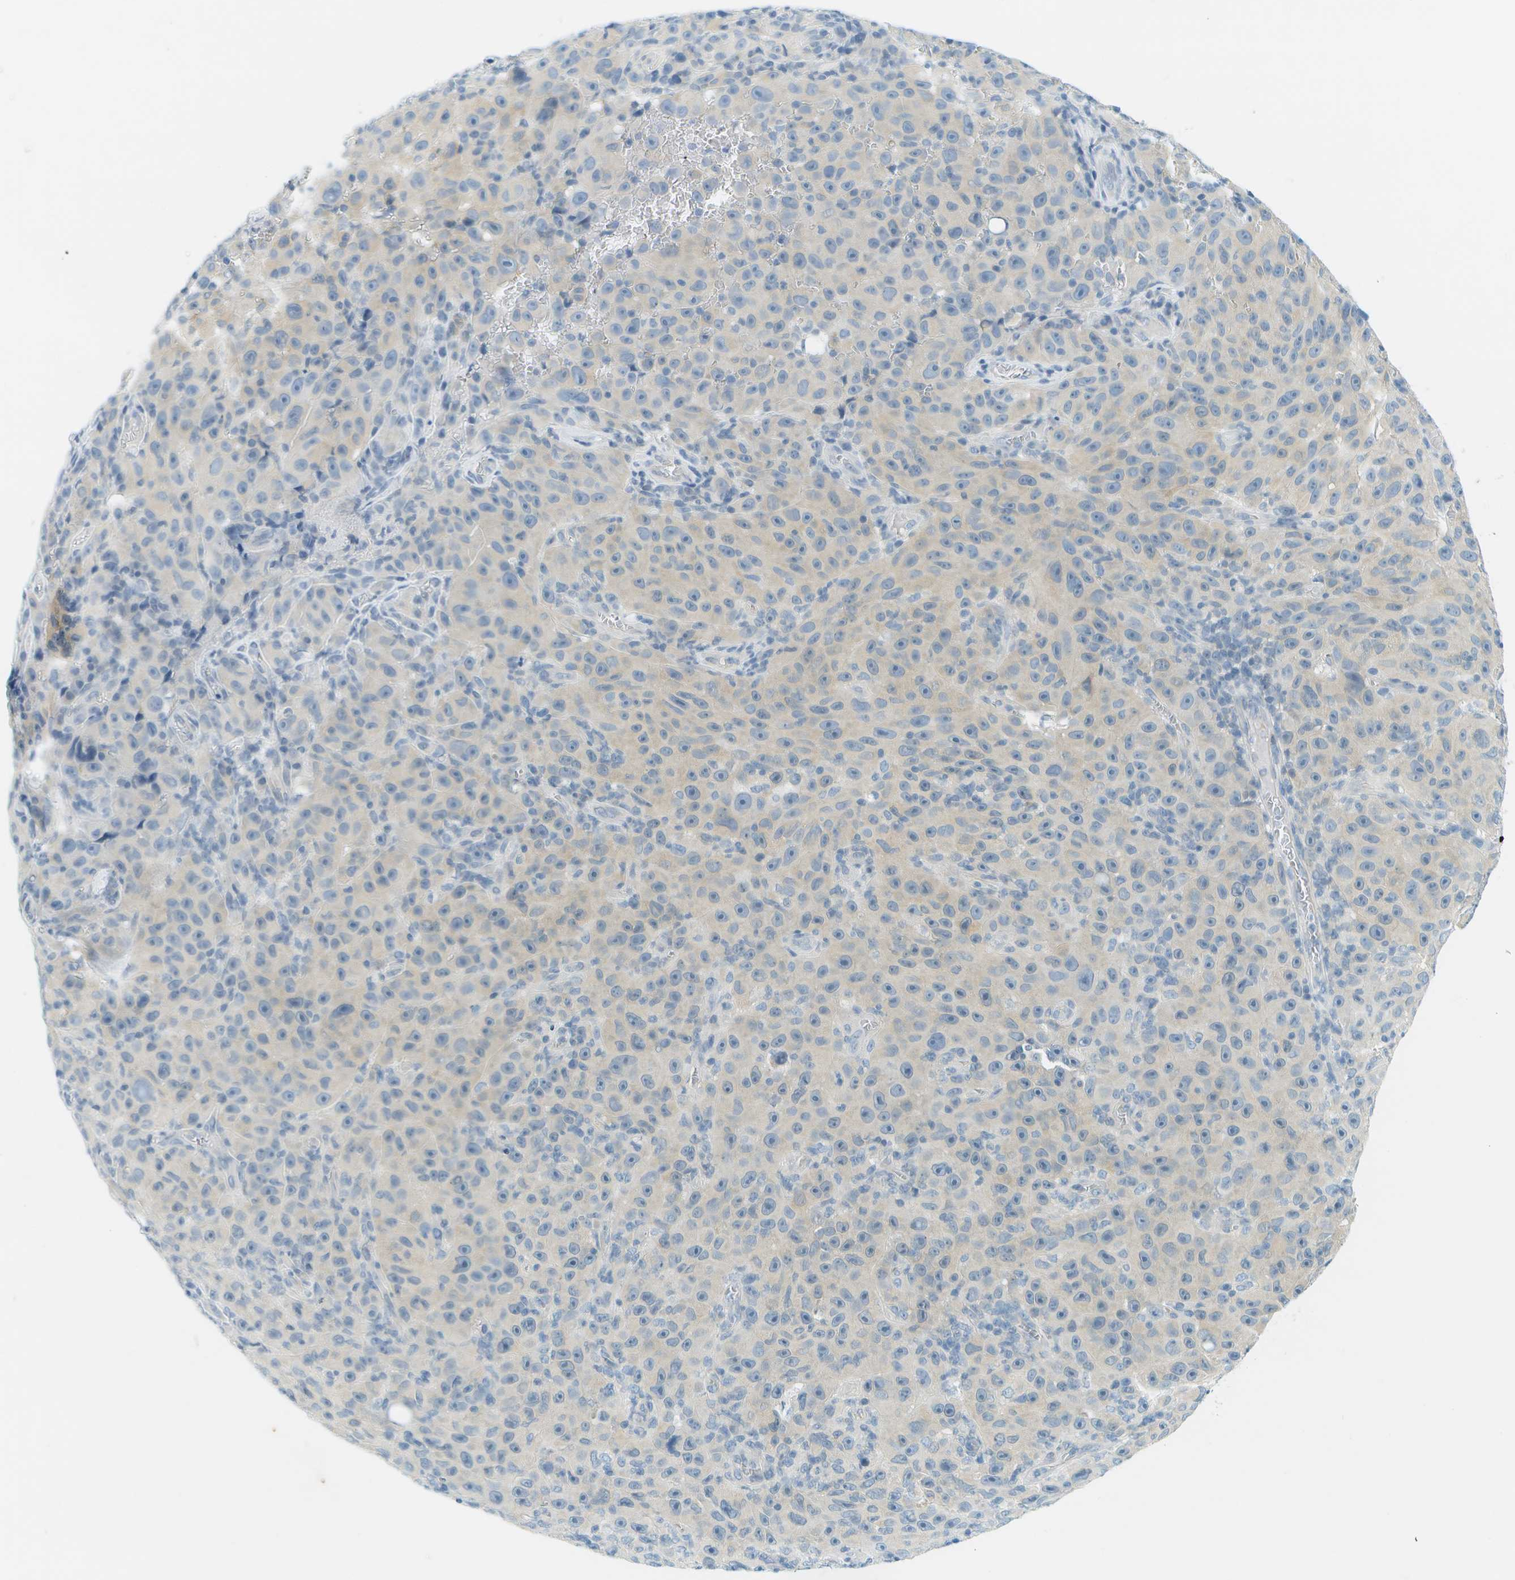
{"staining": {"intensity": "negative", "quantity": "none", "location": "none"}, "tissue": "melanoma", "cell_type": "Tumor cells", "image_type": "cancer", "snomed": [{"axis": "morphology", "description": "Malignant melanoma, NOS"}, {"axis": "topography", "description": "Skin"}], "caption": "Tumor cells show no significant protein expression in melanoma.", "gene": "SMYD5", "patient": {"sex": "female", "age": 82}}